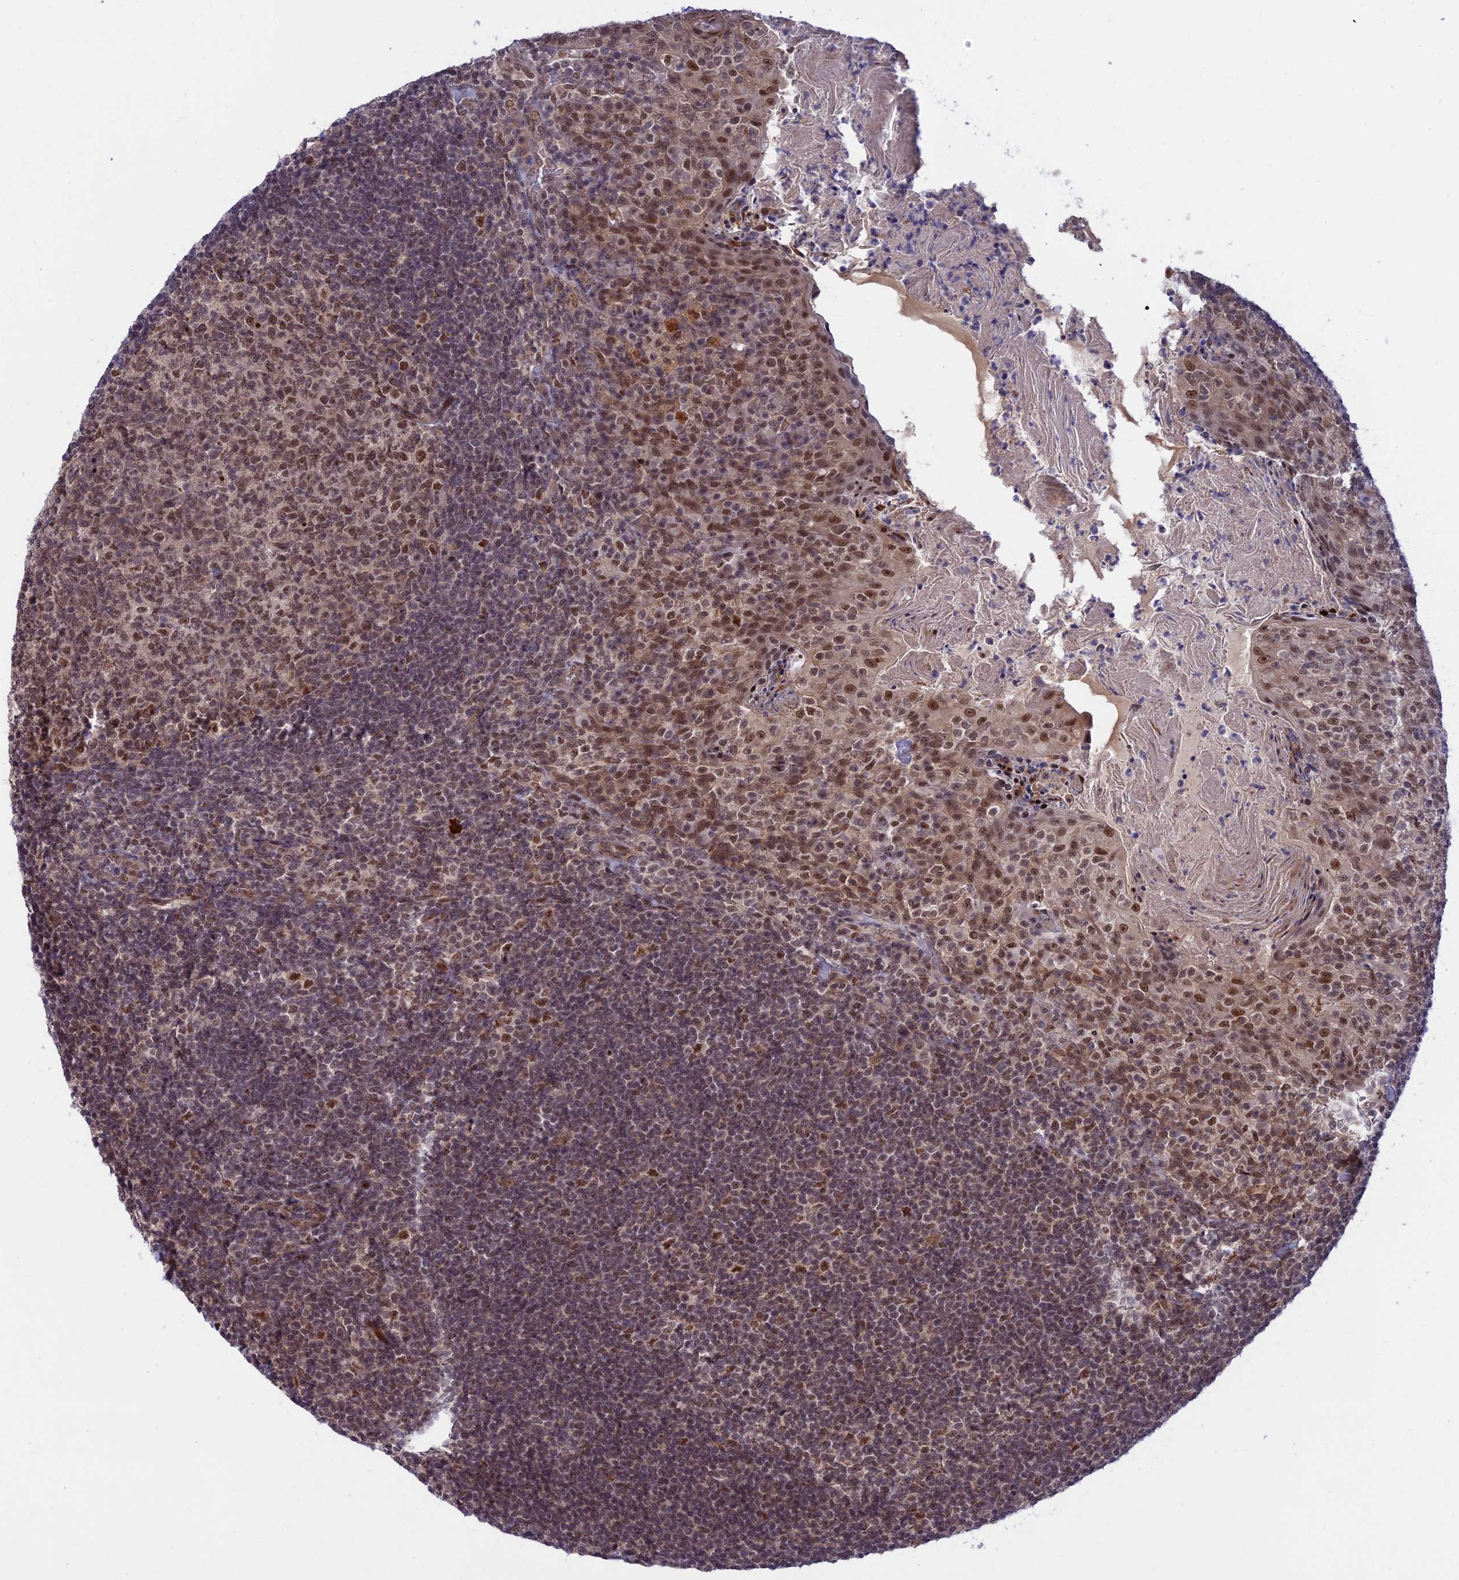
{"staining": {"intensity": "moderate", "quantity": ">75%", "location": "nuclear"}, "tissue": "tonsil", "cell_type": "Germinal center cells", "image_type": "normal", "snomed": [{"axis": "morphology", "description": "Normal tissue, NOS"}, {"axis": "topography", "description": "Tonsil"}], "caption": "Moderate nuclear protein positivity is appreciated in about >75% of germinal center cells in tonsil.", "gene": "POLR2C", "patient": {"sex": "female", "age": 10}}